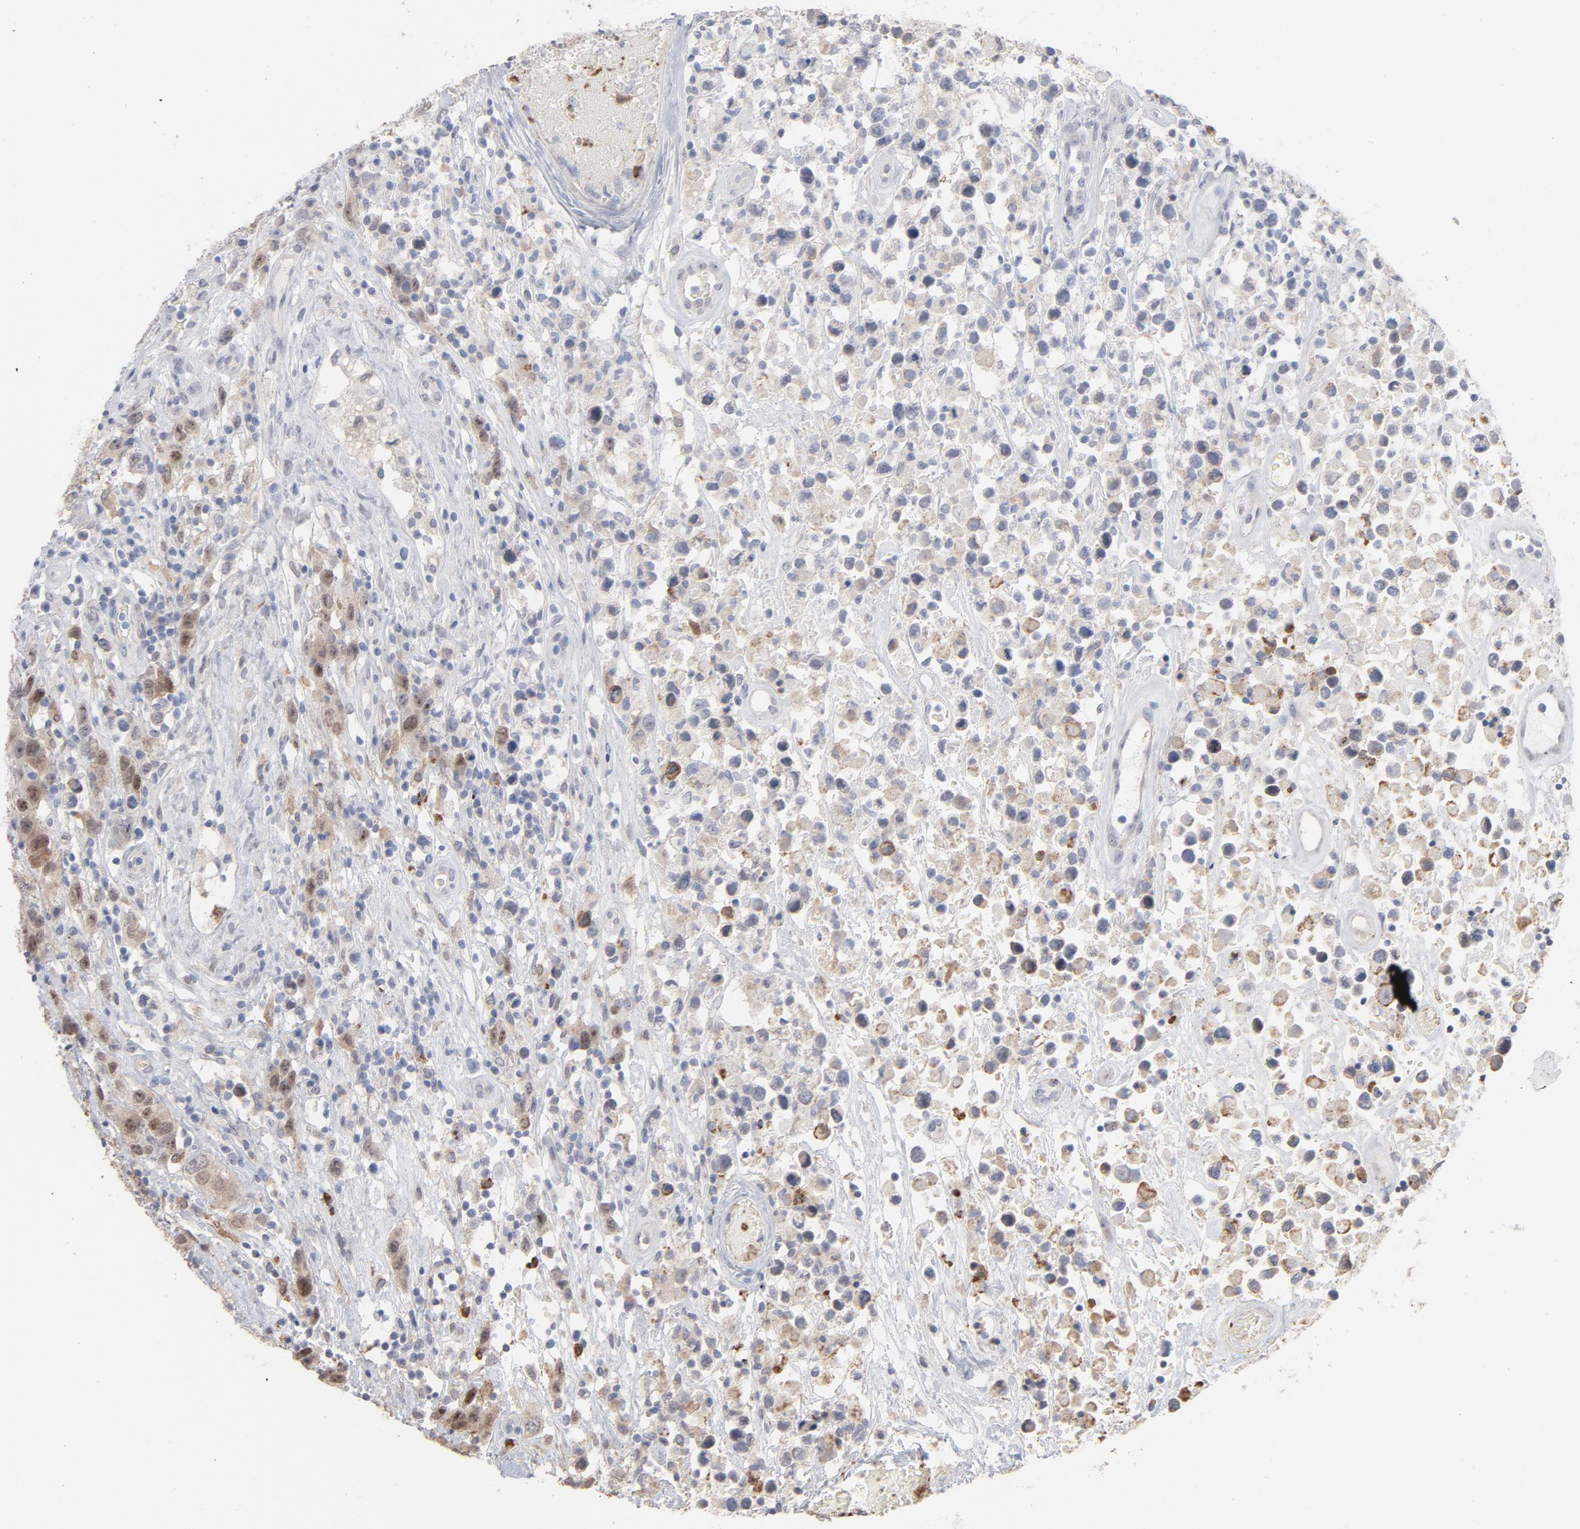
{"staining": {"intensity": "moderate", "quantity": "<25%", "location": "cytoplasmic/membranous,nuclear"}, "tissue": "testis cancer", "cell_type": "Tumor cells", "image_type": "cancer", "snomed": [{"axis": "morphology", "description": "Seminoma, NOS"}, {"axis": "topography", "description": "Testis"}], "caption": "Seminoma (testis) stained with DAB (3,3'-diaminobenzidine) immunohistochemistry reveals low levels of moderate cytoplasmic/membranous and nuclear positivity in approximately <25% of tumor cells.", "gene": "PNMA1", "patient": {"sex": "male", "age": 52}}